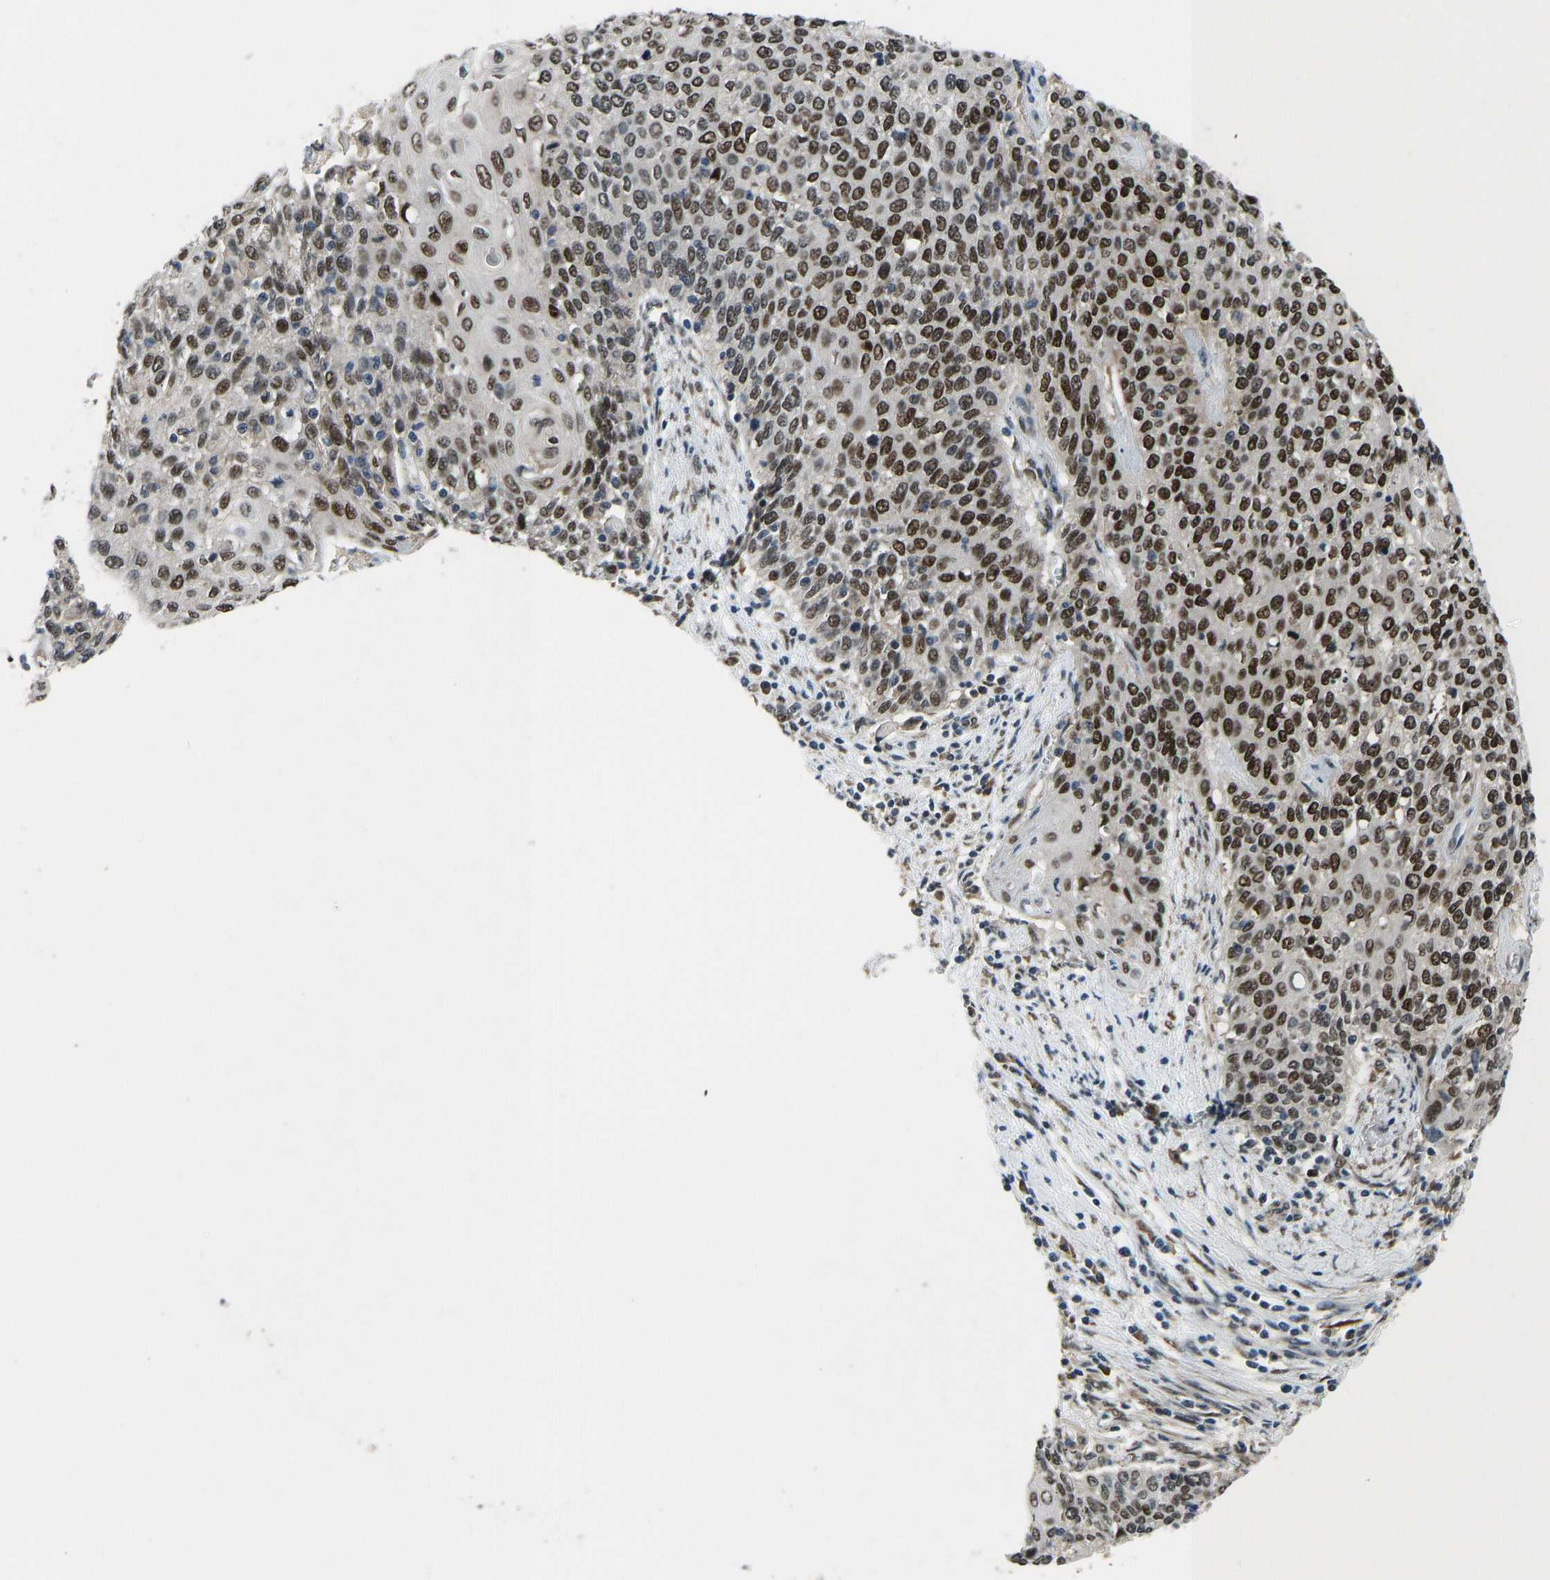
{"staining": {"intensity": "strong", "quantity": ">75%", "location": "nuclear"}, "tissue": "cervical cancer", "cell_type": "Tumor cells", "image_type": "cancer", "snomed": [{"axis": "morphology", "description": "Squamous cell carcinoma, NOS"}, {"axis": "topography", "description": "Cervix"}], "caption": "Cervical cancer (squamous cell carcinoma) stained with immunohistochemistry (IHC) demonstrates strong nuclear staining in about >75% of tumor cells. The staining was performed using DAB to visualize the protein expression in brown, while the nuclei were stained in blue with hematoxylin (Magnification: 20x).", "gene": "FOS", "patient": {"sex": "female", "age": 39}}